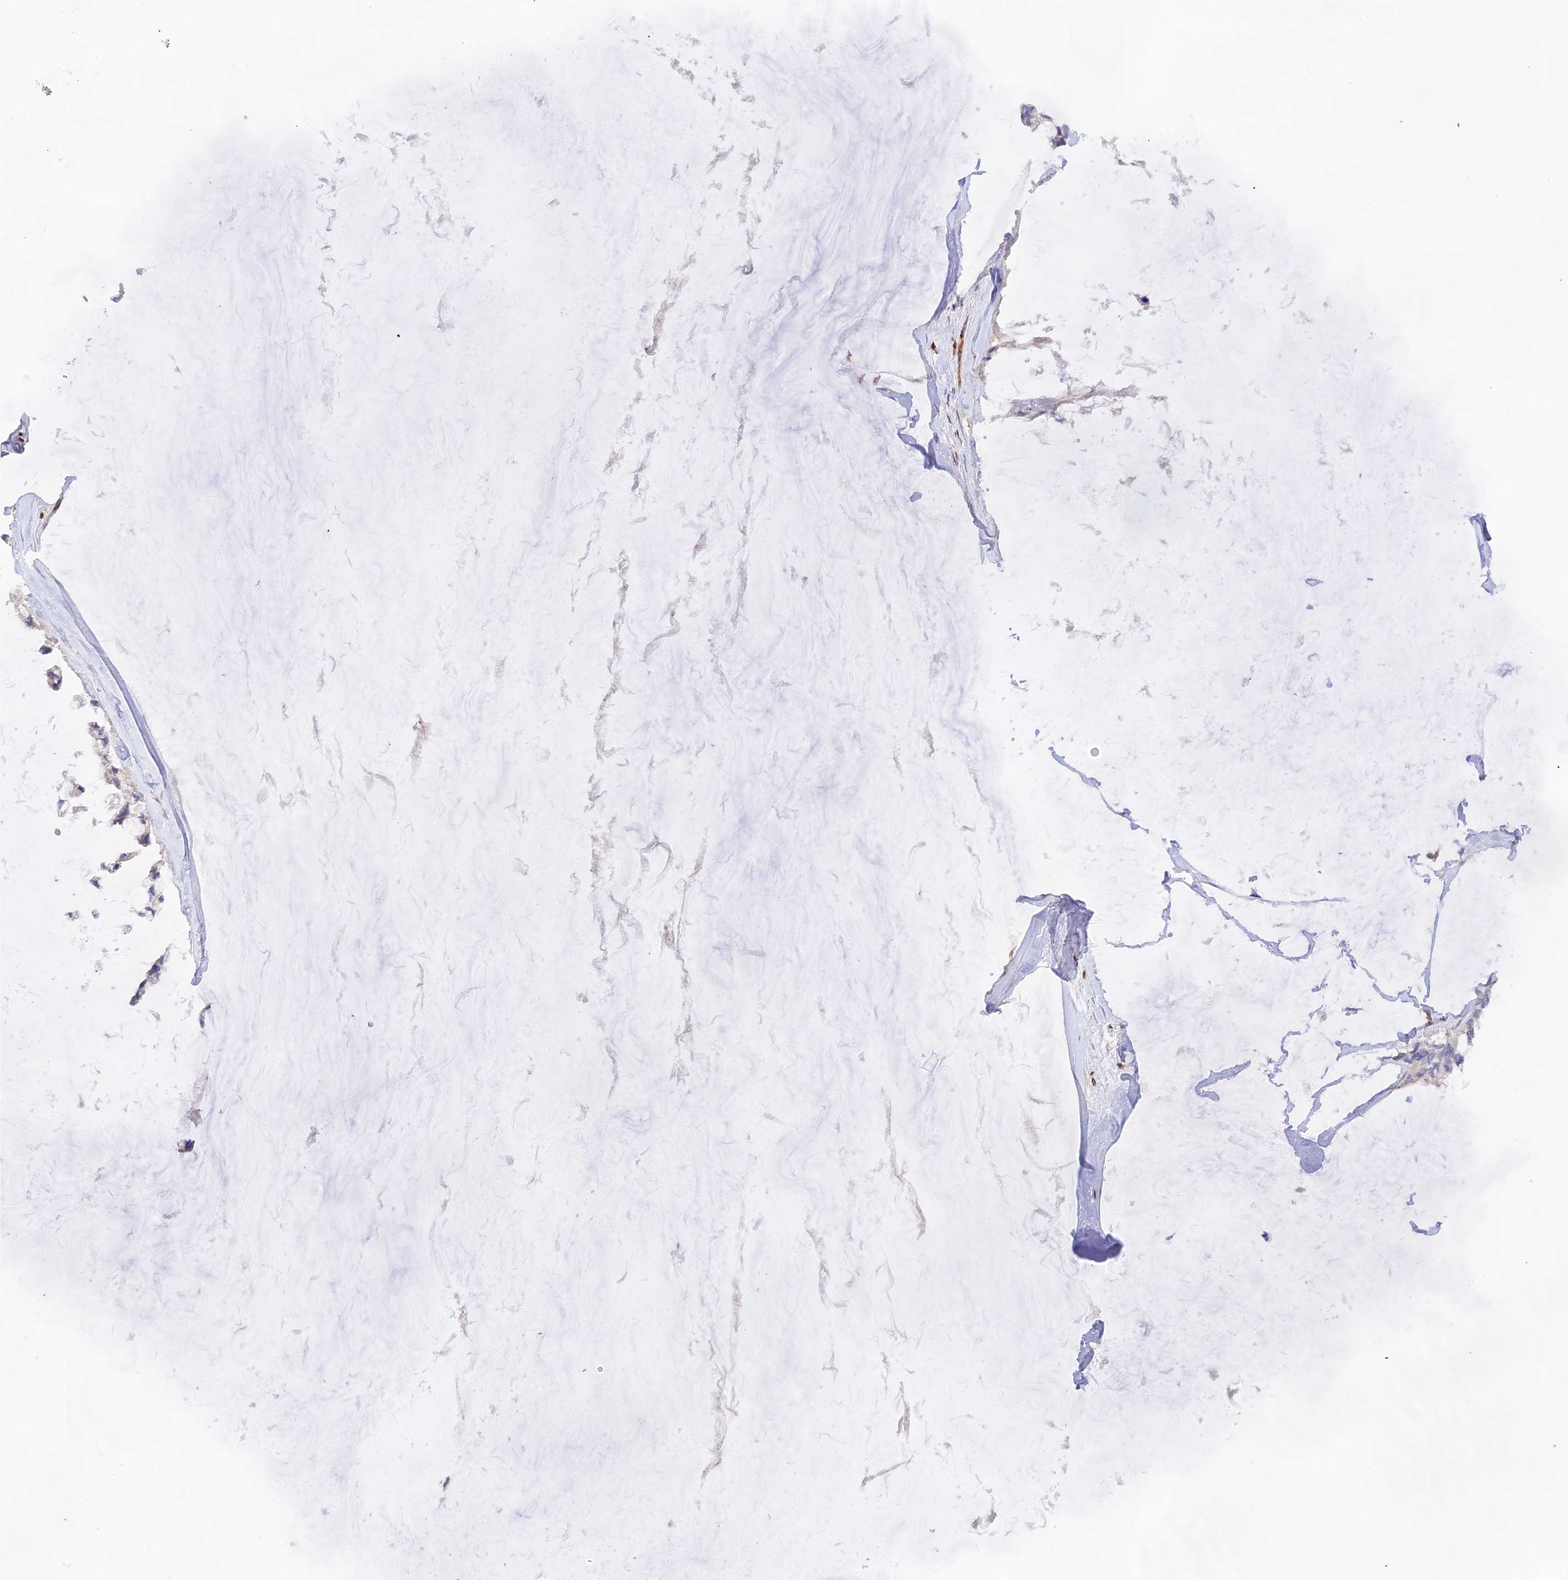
{"staining": {"intensity": "negative", "quantity": "none", "location": "none"}, "tissue": "ovarian cancer", "cell_type": "Tumor cells", "image_type": "cancer", "snomed": [{"axis": "morphology", "description": "Cystadenocarcinoma, mucinous, NOS"}, {"axis": "topography", "description": "Ovary"}], "caption": "This is a micrograph of immunohistochemistry staining of ovarian cancer, which shows no staining in tumor cells. (DAB (3,3'-diaminobenzidine) IHC, high magnification).", "gene": "DENND1C", "patient": {"sex": "female", "age": 39}}